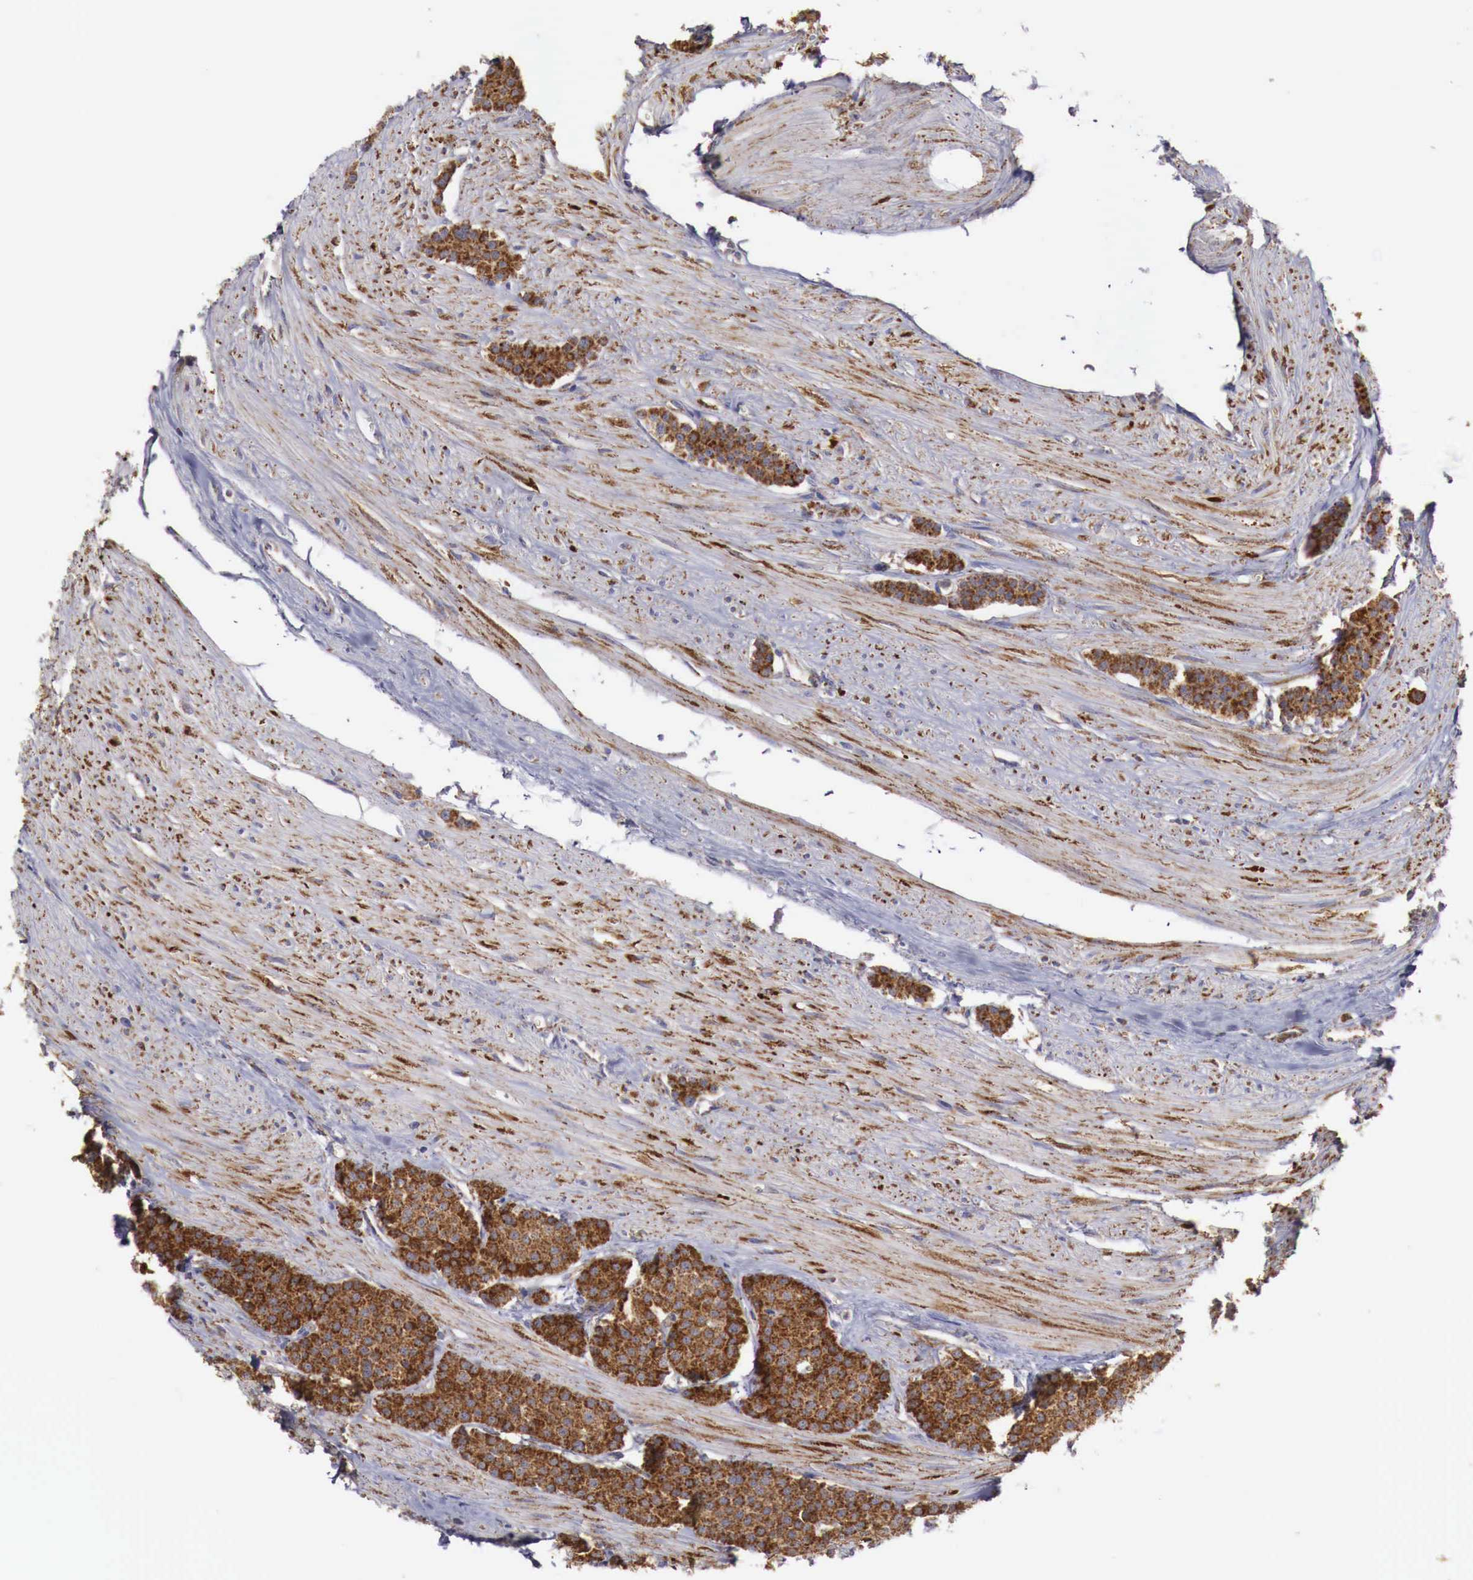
{"staining": {"intensity": "strong", "quantity": ">75%", "location": "cytoplasmic/membranous"}, "tissue": "carcinoid", "cell_type": "Tumor cells", "image_type": "cancer", "snomed": [{"axis": "morphology", "description": "Carcinoid, malignant, NOS"}, {"axis": "topography", "description": "Small intestine"}], "caption": "Carcinoid stained with a protein marker reveals strong staining in tumor cells.", "gene": "XPNPEP3", "patient": {"sex": "male", "age": 60}}